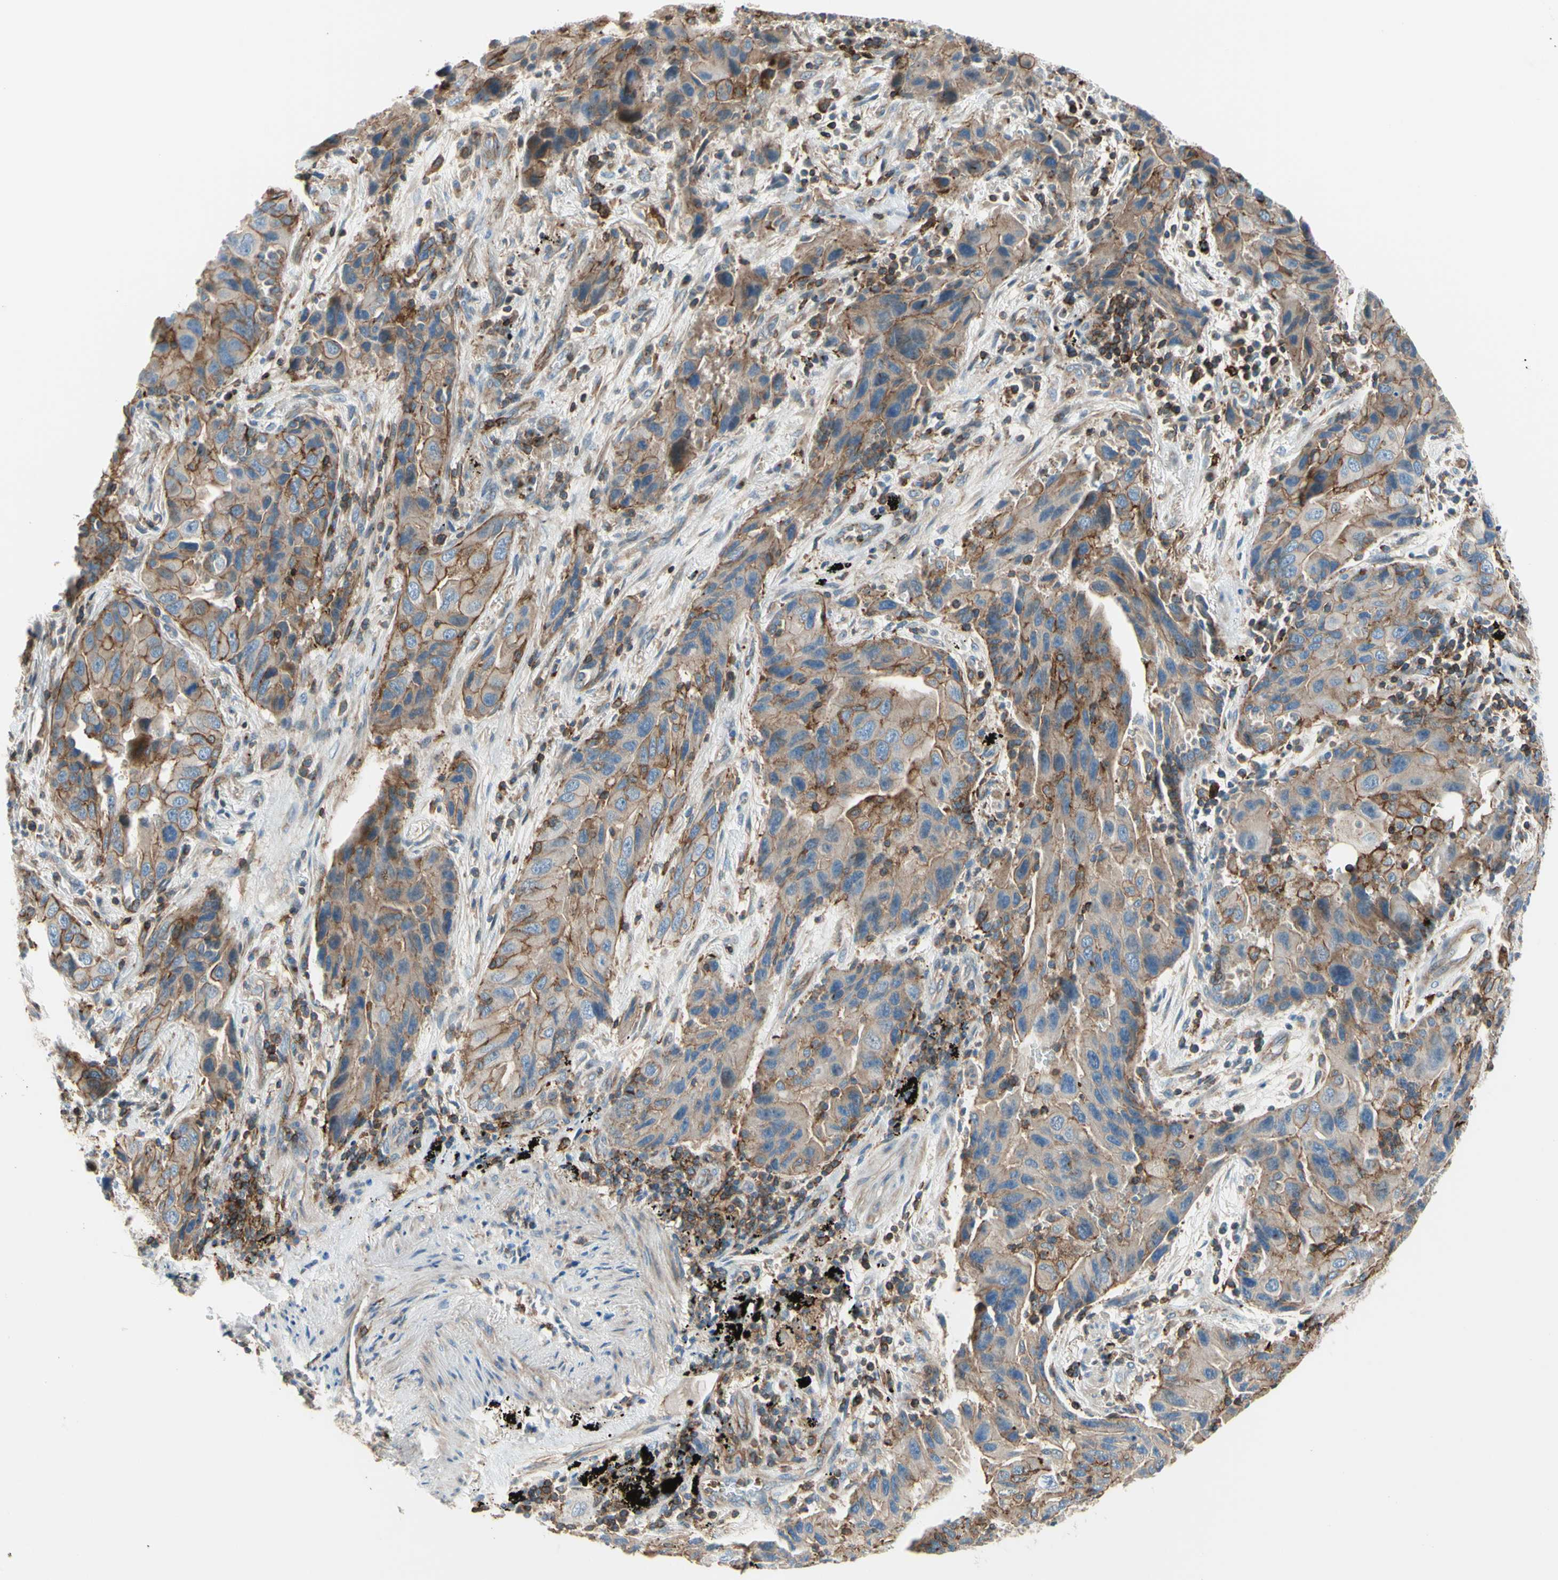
{"staining": {"intensity": "moderate", "quantity": ">75%", "location": "cytoplasmic/membranous"}, "tissue": "lung cancer", "cell_type": "Tumor cells", "image_type": "cancer", "snomed": [{"axis": "morphology", "description": "Adenocarcinoma, NOS"}, {"axis": "topography", "description": "Lung"}], "caption": "Human lung adenocarcinoma stained for a protein (brown) reveals moderate cytoplasmic/membranous positive positivity in approximately >75% of tumor cells.", "gene": "SEMA4C", "patient": {"sex": "female", "age": 65}}